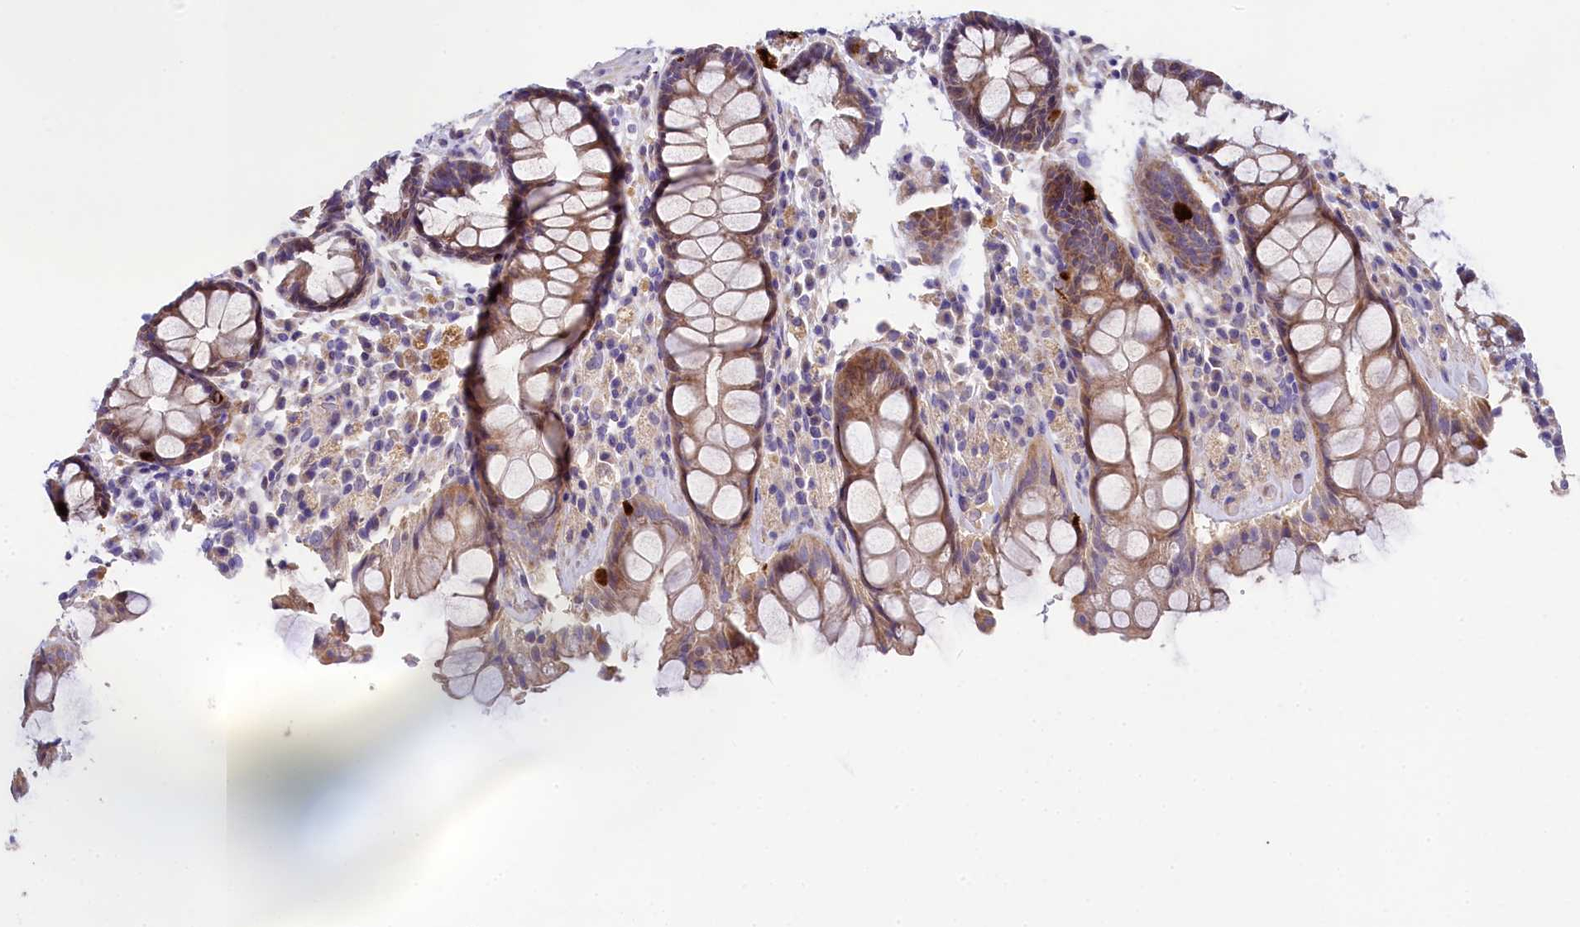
{"staining": {"intensity": "moderate", "quantity": ">75%", "location": "cytoplasmic/membranous"}, "tissue": "rectum", "cell_type": "Glandular cells", "image_type": "normal", "snomed": [{"axis": "morphology", "description": "Normal tissue, NOS"}, {"axis": "topography", "description": "Rectum"}], "caption": "Immunohistochemistry (DAB) staining of normal rectum exhibits moderate cytoplasmic/membranous protein expression in approximately >75% of glandular cells.", "gene": "FXYD6", "patient": {"sex": "male", "age": 64}}